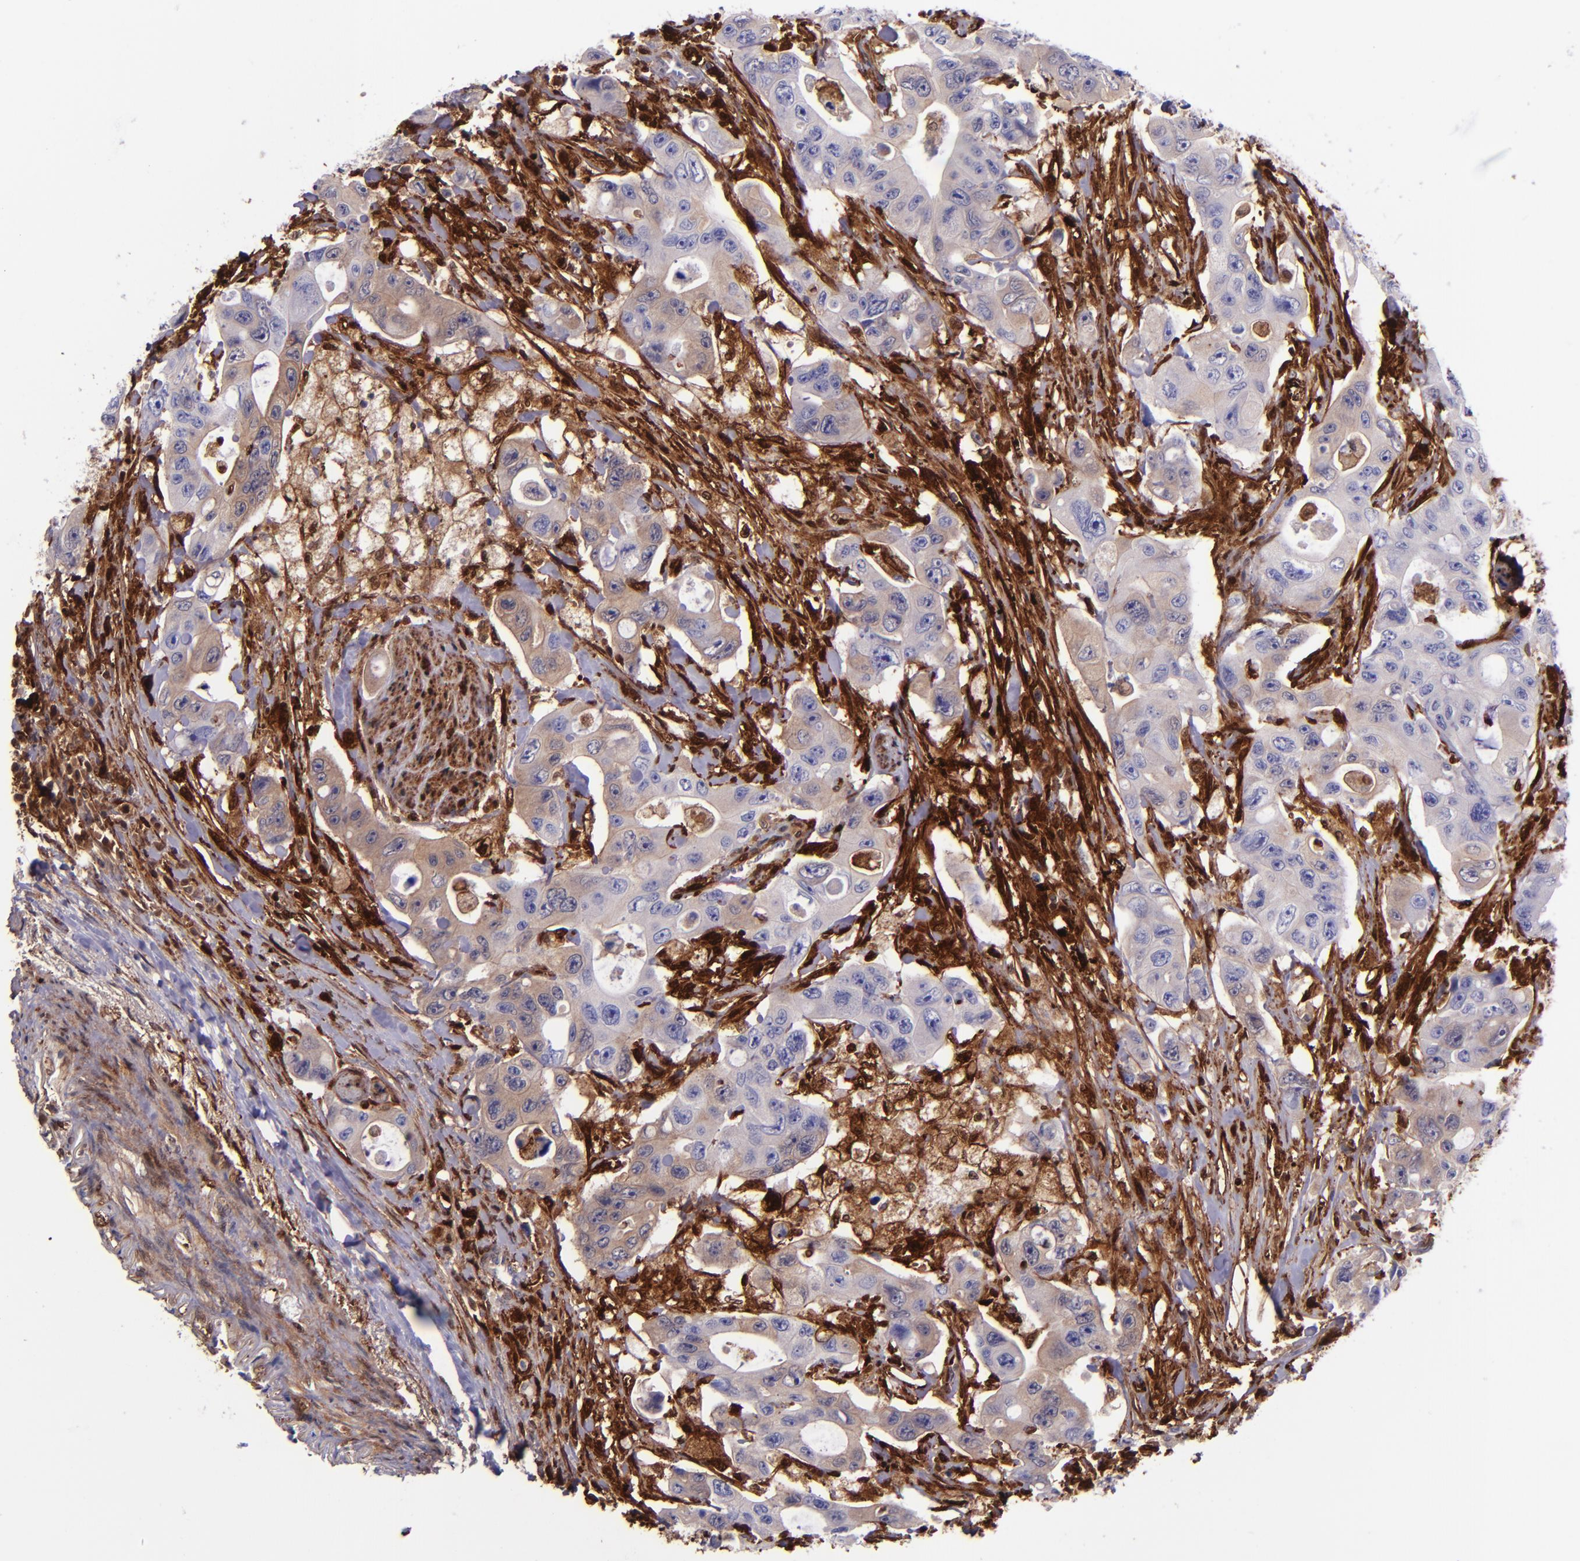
{"staining": {"intensity": "weak", "quantity": "<25%", "location": "cytoplasmic/membranous"}, "tissue": "colorectal cancer", "cell_type": "Tumor cells", "image_type": "cancer", "snomed": [{"axis": "morphology", "description": "Adenocarcinoma, NOS"}, {"axis": "topography", "description": "Colon"}], "caption": "Adenocarcinoma (colorectal) was stained to show a protein in brown. There is no significant positivity in tumor cells. (DAB (3,3'-diaminobenzidine) immunohistochemistry, high magnification).", "gene": "LGALS1", "patient": {"sex": "female", "age": 46}}